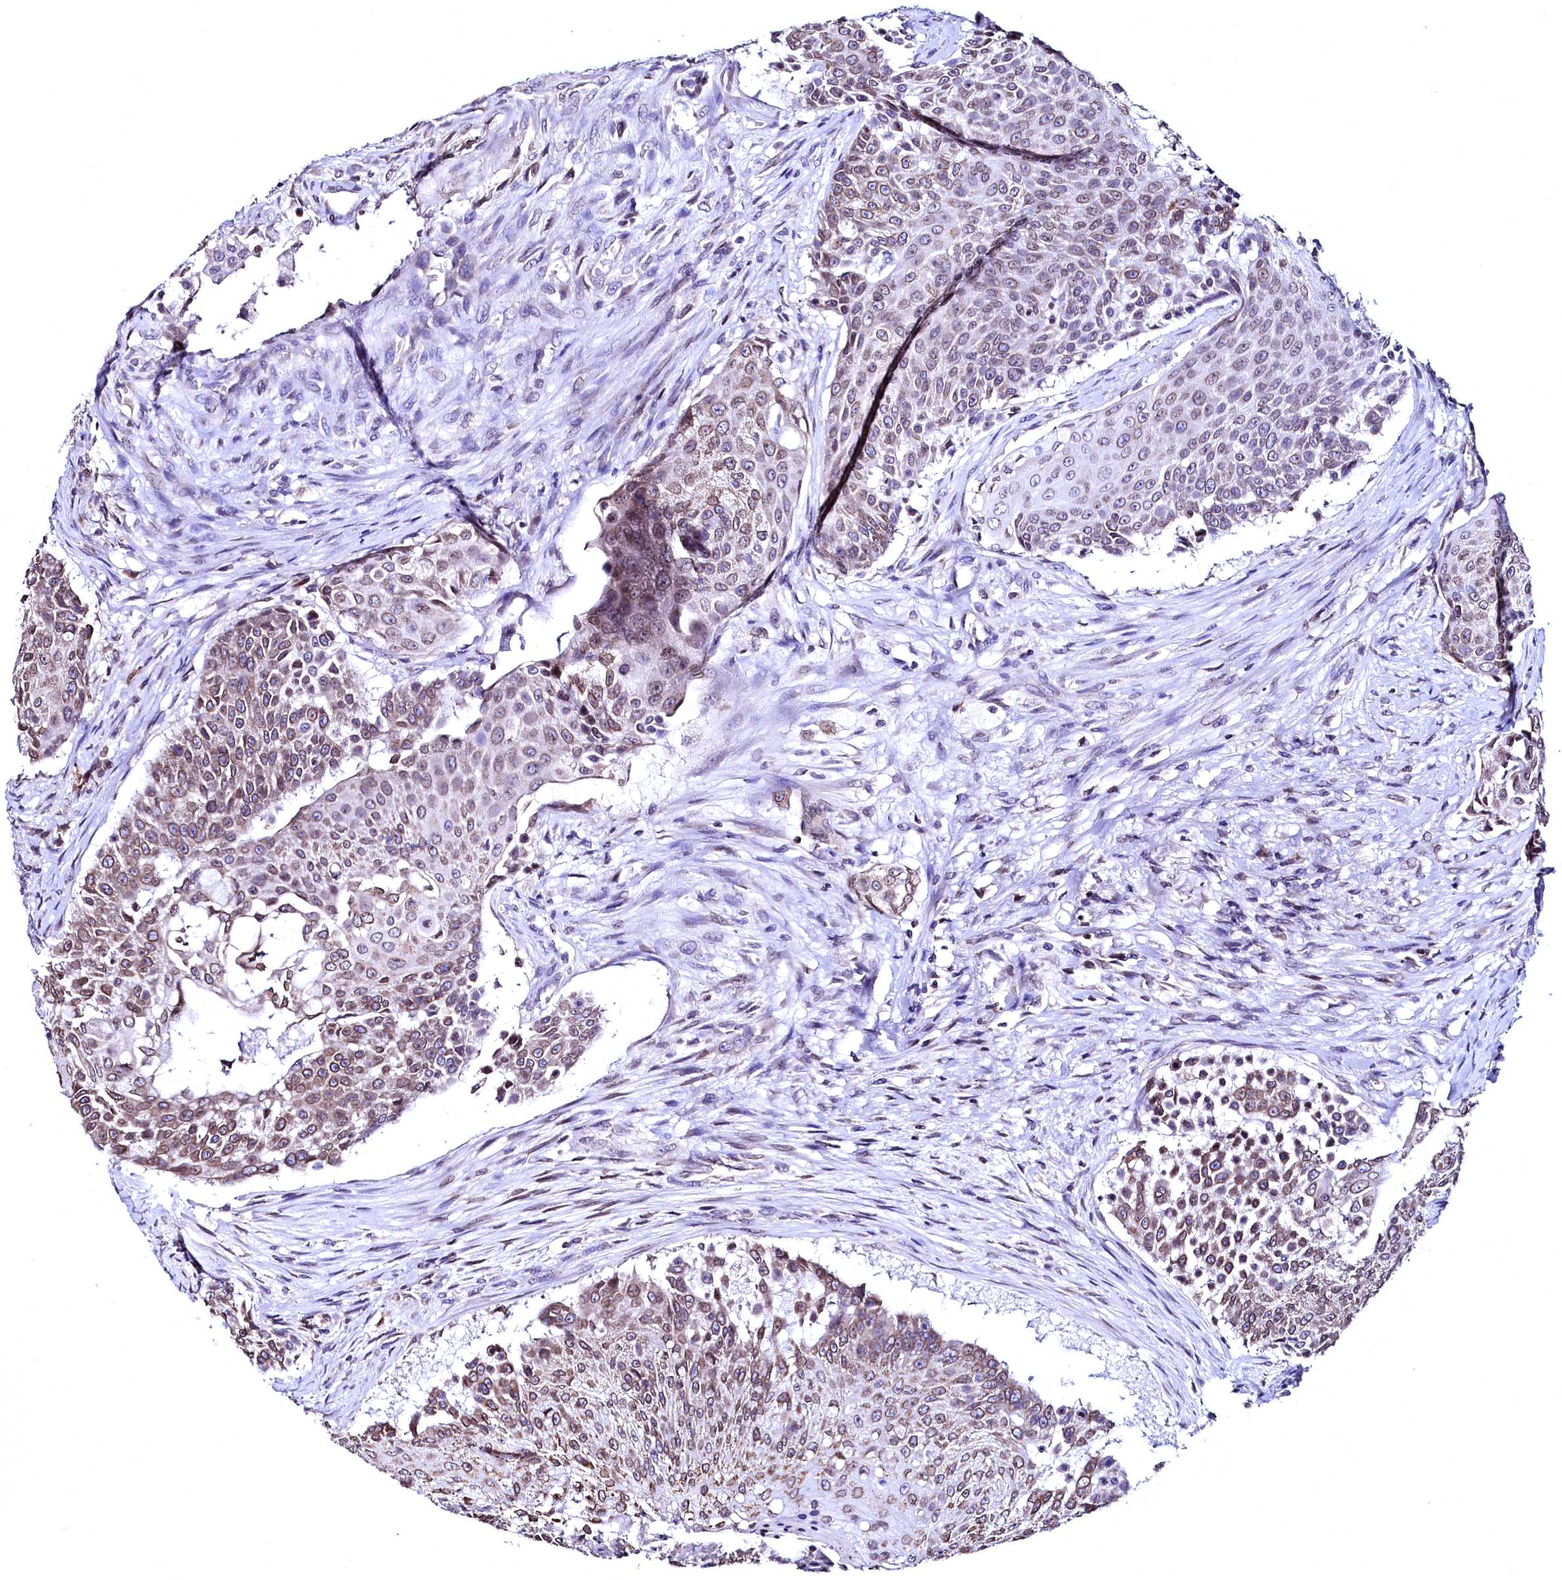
{"staining": {"intensity": "moderate", "quantity": "25%-75%", "location": "cytoplasmic/membranous,nuclear"}, "tissue": "urothelial cancer", "cell_type": "Tumor cells", "image_type": "cancer", "snomed": [{"axis": "morphology", "description": "Urothelial carcinoma, High grade"}, {"axis": "topography", "description": "Urinary bladder"}], "caption": "Immunohistochemistry (DAB (3,3'-diaminobenzidine)) staining of urothelial cancer shows moderate cytoplasmic/membranous and nuclear protein expression in approximately 25%-75% of tumor cells.", "gene": "HAND1", "patient": {"sex": "female", "age": 63}}